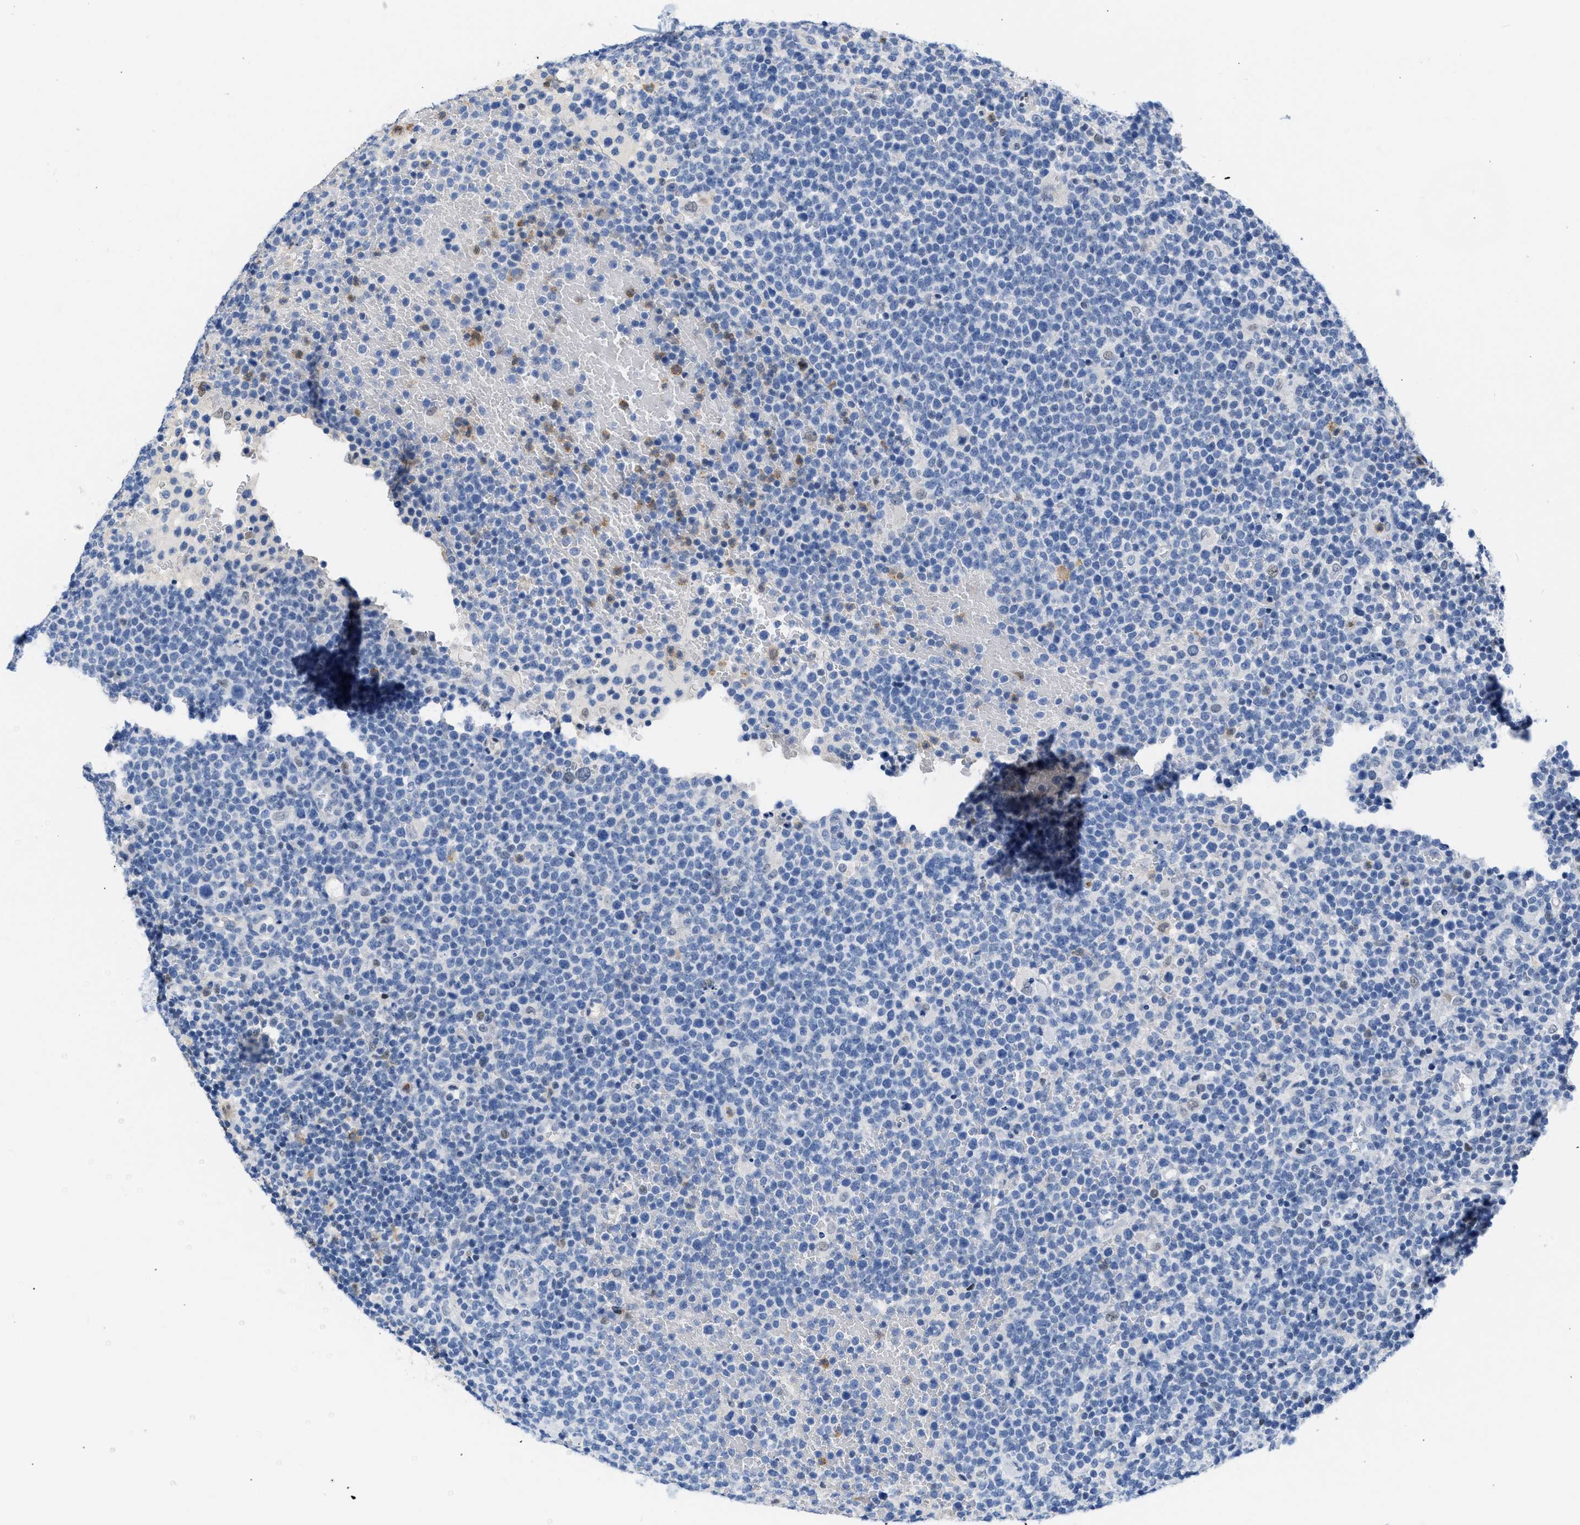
{"staining": {"intensity": "negative", "quantity": "none", "location": "none"}, "tissue": "lymphoma", "cell_type": "Tumor cells", "image_type": "cancer", "snomed": [{"axis": "morphology", "description": "Malignant lymphoma, non-Hodgkin's type, High grade"}, {"axis": "topography", "description": "Lymph node"}], "caption": "Immunohistochemistry of human high-grade malignant lymphoma, non-Hodgkin's type displays no staining in tumor cells.", "gene": "BOLL", "patient": {"sex": "male", "age": 61}}